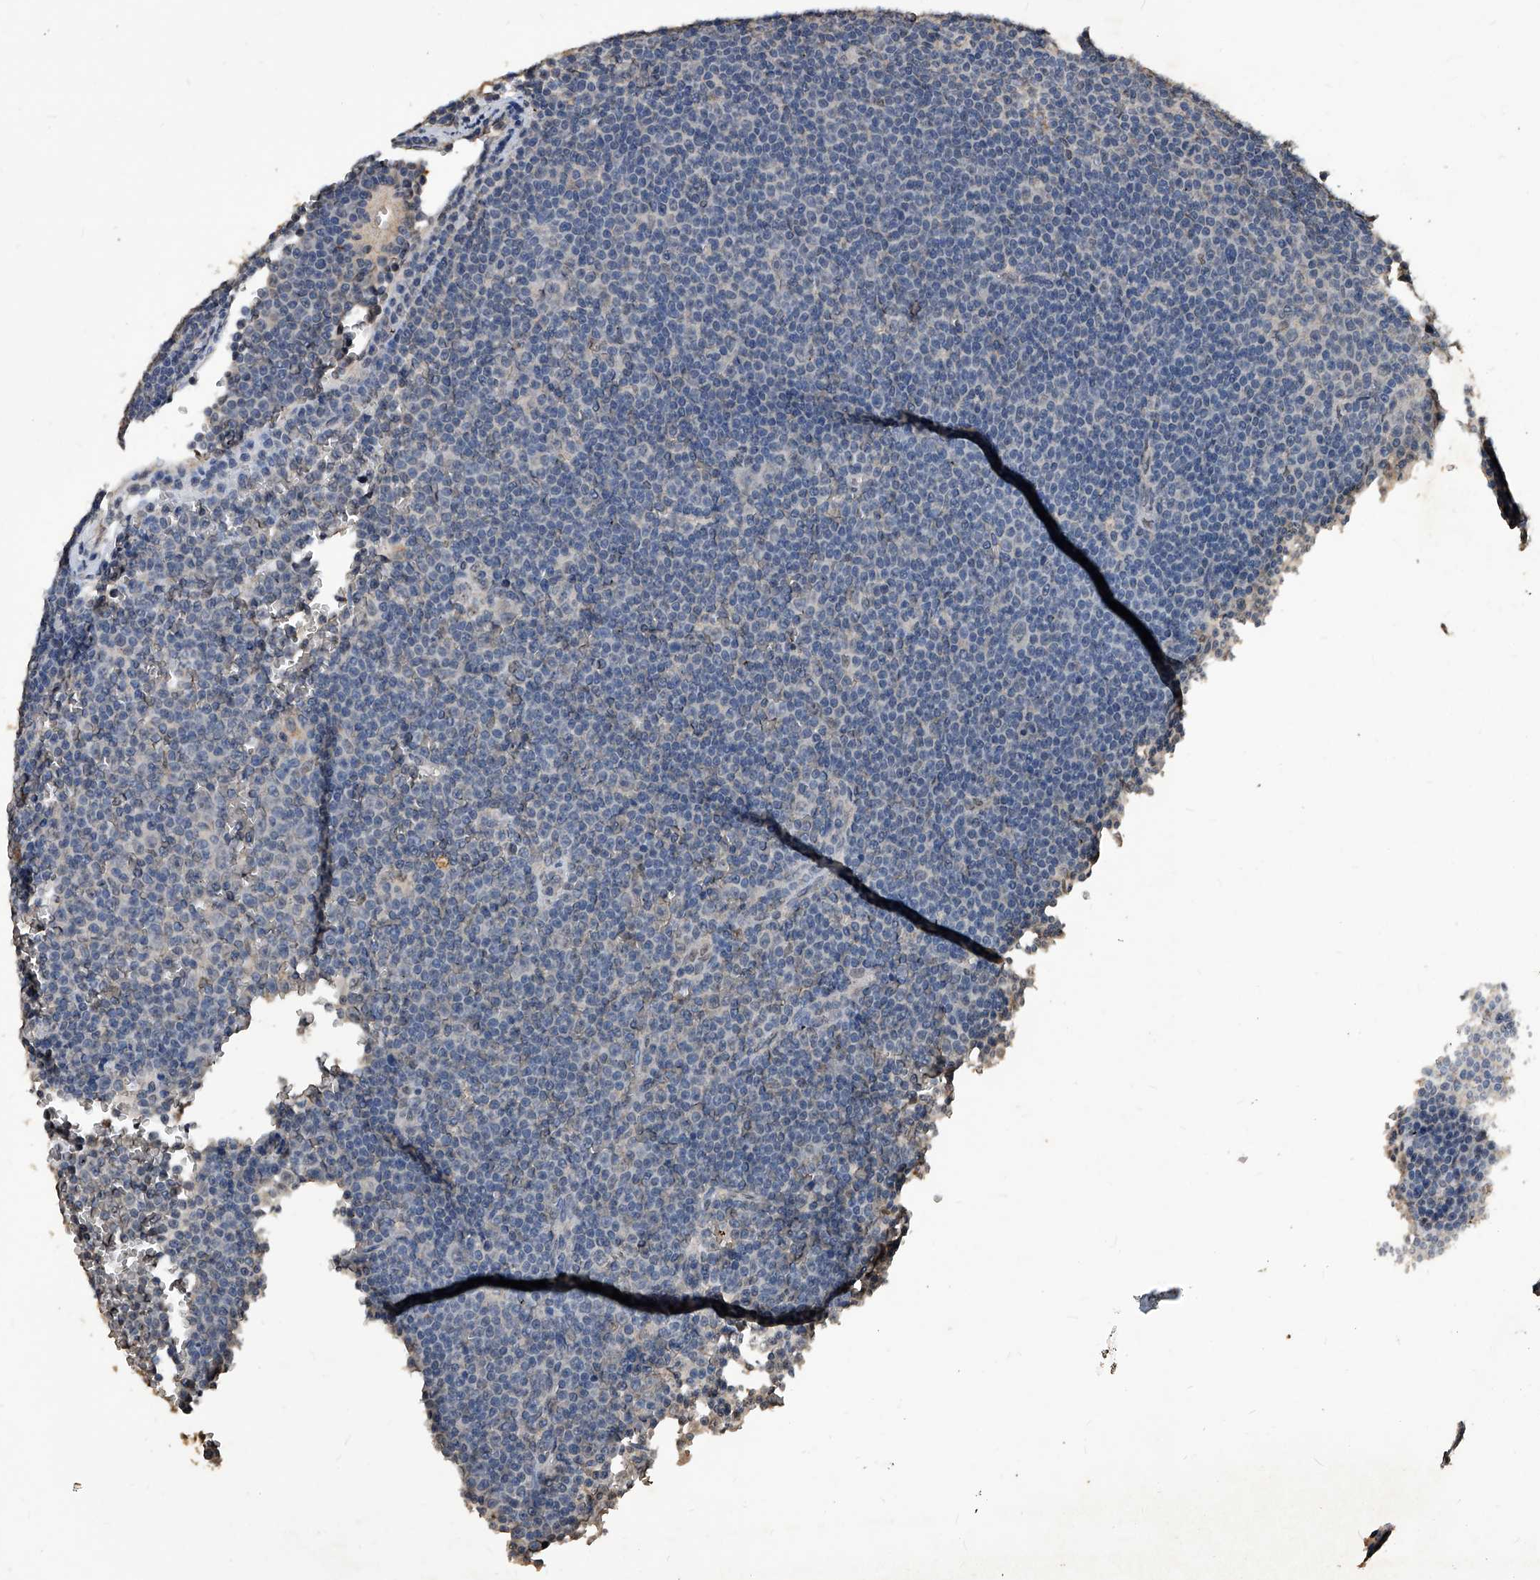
{"staining": {"intensity": "negative", "quantity": "none", "location": "none"}, "tissue": "lymphoma", "cell_type": "Tumor cells", "image_type": "cancer", "snomed": [{"axis": "morphology", "description": "Malignant lymphoma, non-Hodgkin's type, Low grade"}, {"axis": "topography", "description": "Lymph node"}], "caption": "Image shows no protein staining in tumor cells of lymphoma tissue.", "gene": "FBXL4", "patient": {"sex": "female", "age": 67}}